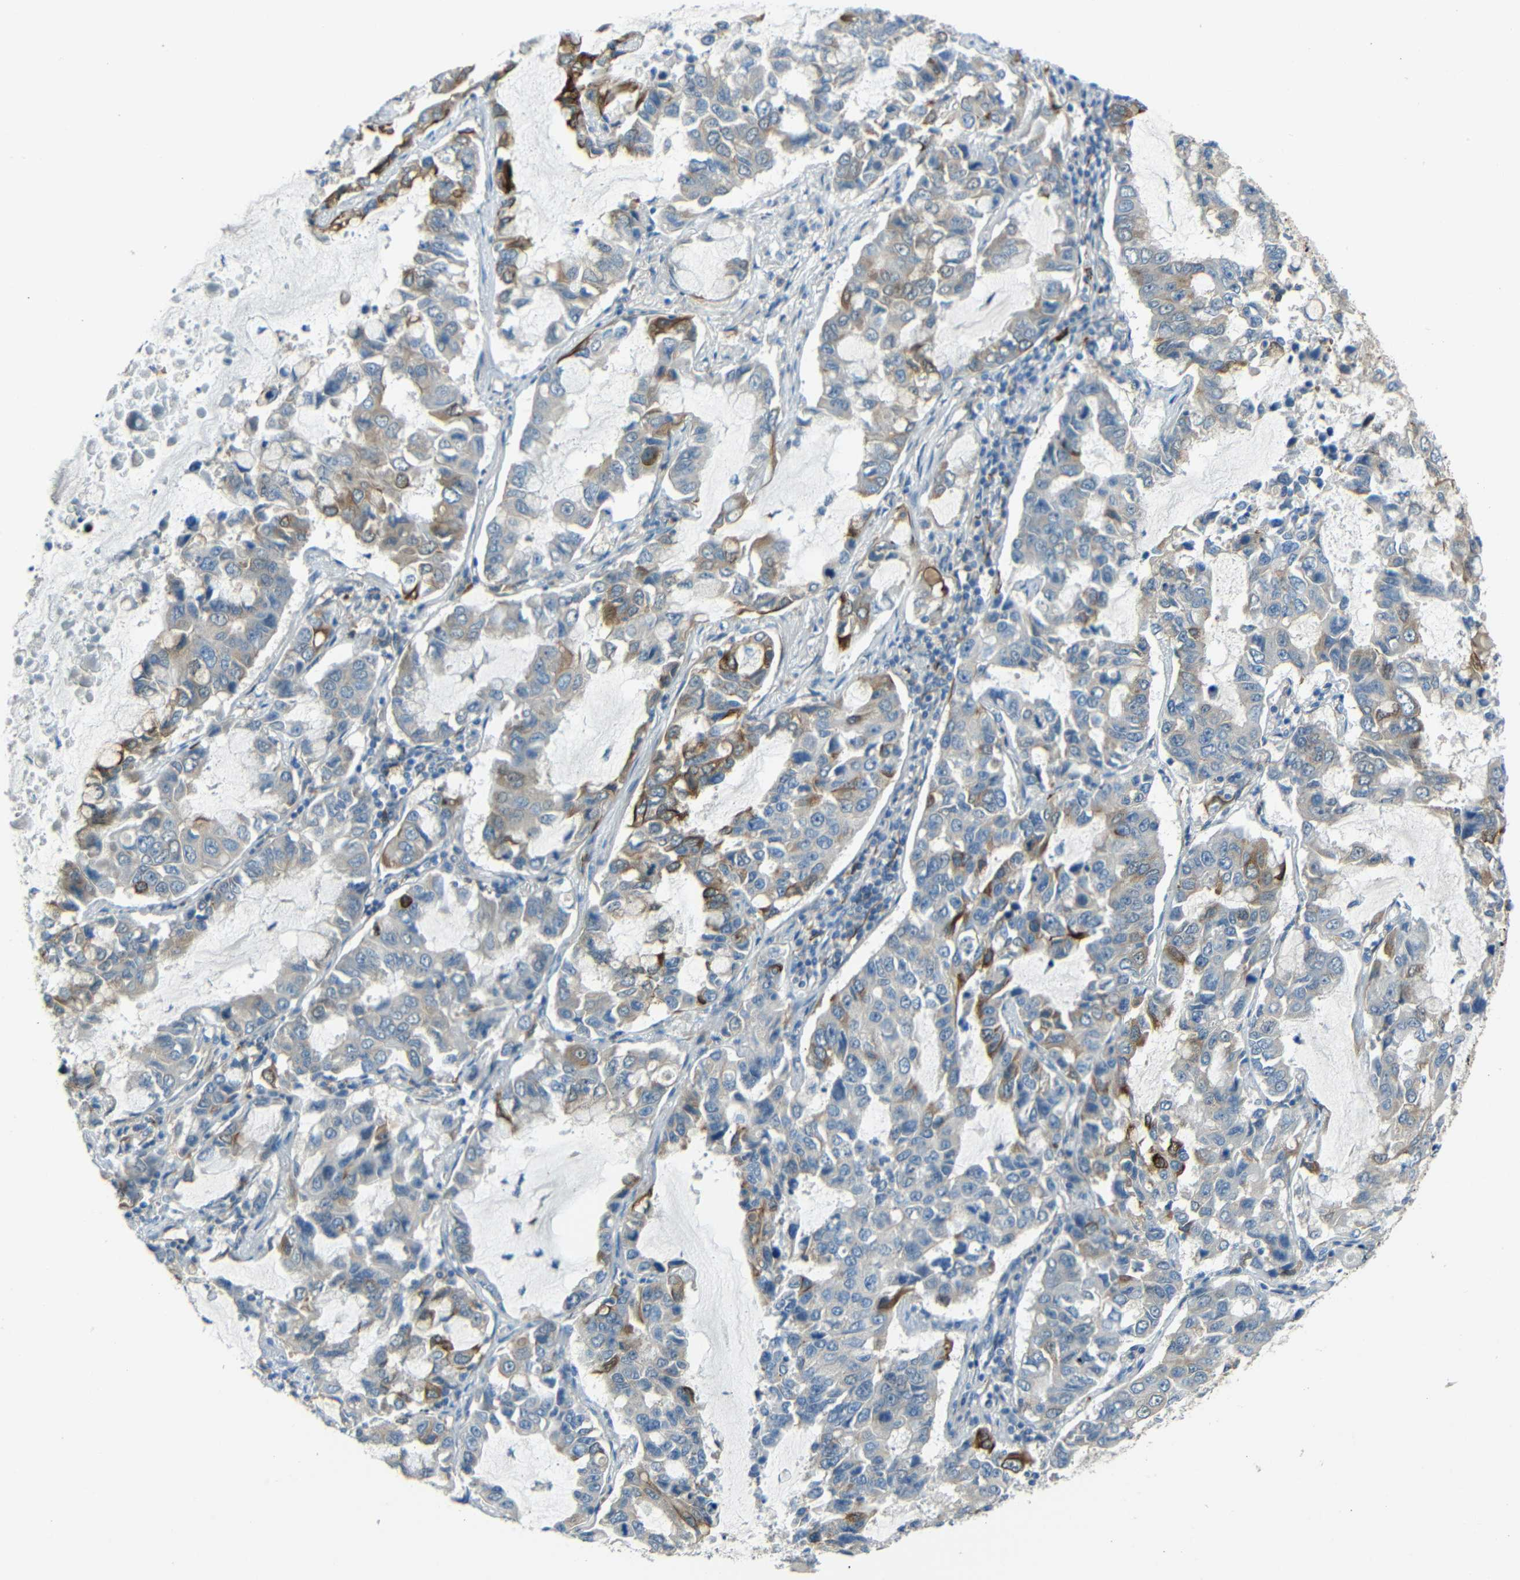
{"staining": {"intensity": "strong", "quantity": "<25%", "location": "cytoplasmic/membranous"}, "tissue": "lung cancer", "cell_type": "Tumor cells", "image_type": "cancer", "snomed": [{"axis": "morphology", "description": "Adenocarcinoma, NOS"}, {"axis": "topography", "description": "Lung"}], "caption": "Lung cancer (adenocarcinoma) tissue shows strong cytoplasmic/membranous expression in approximately <25% of tumor cells", "gene": "DCLK1", "patient": {"sex": "male", "age": 64}}